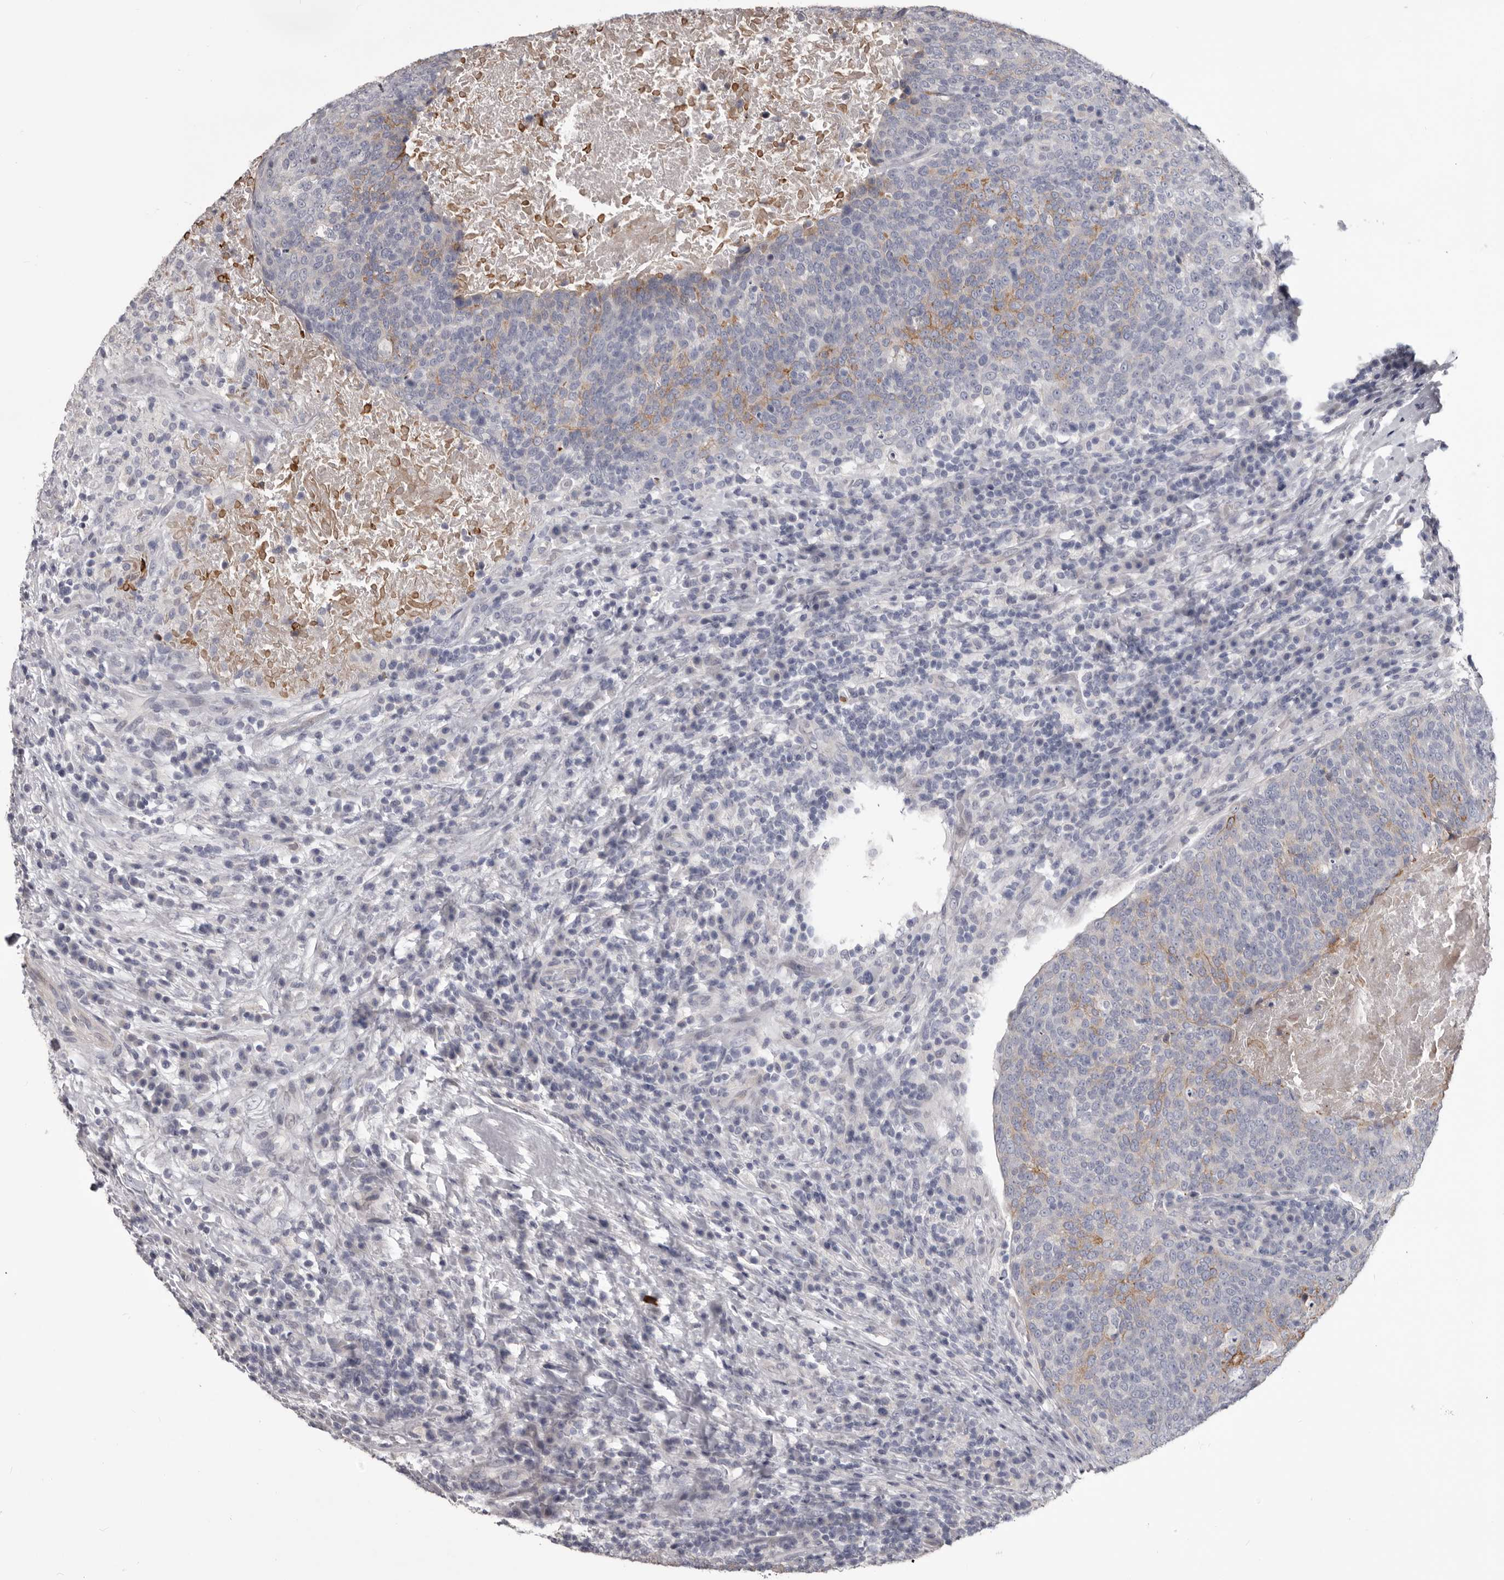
{"staining": {"intensity": "weak", "quantity": "<25%", "location": "cytoplasmic/membranous"}, "tissue": "head and neck cancer", "cell_type": "Tumor cells", "image_type": "cancer", "snomed": [{"axis": "morphology", "description": "Squamous cell carcinoma, NOS"}, {"axis": "morphology", "description": "Squamous cell carcinoma, metastatic, NOS"}, {"axis": "topography", "description": "Lymph node"}, {"axis": "topography", "description": "Head-Neck"}], "caption": "This is an IHC histopathology image of human squamous cell carcinoma (head and neck). There is no positivity in tumor cells.", "gene": "LPAR6", "patient": {"sex": "male", "age": 62}}